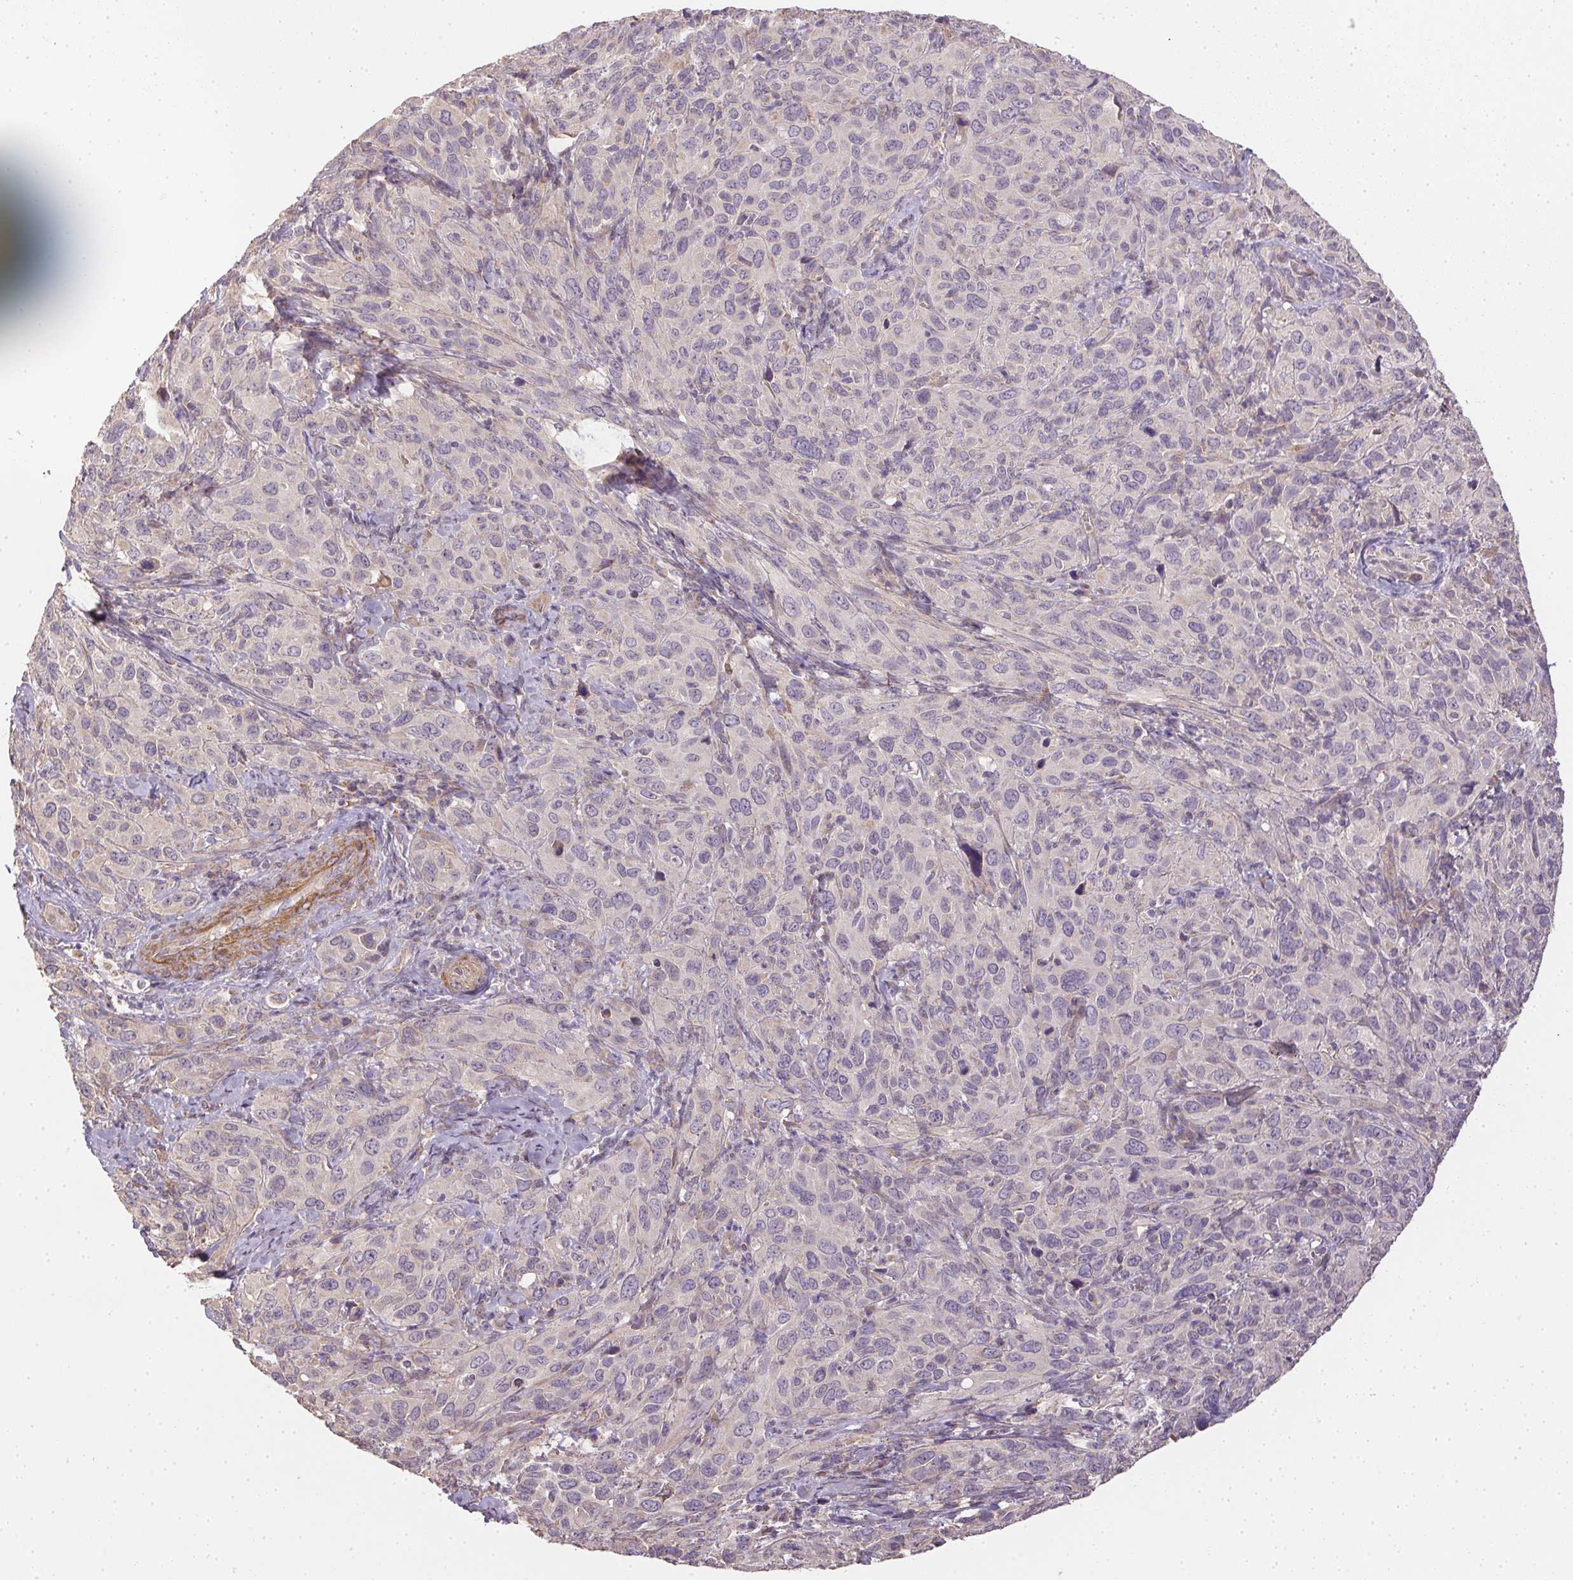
{"staining": {"intensity": "negative", "quantity": "none", "location": "none"}, "tissue": "cervical cancer", "cell_type": "Tumor cells", "image_type": "cancer", "snomed": [{"axis": "morphology", "description": "Normal tissue, NOS"}, {"axis": "morphology", "description": "Squamous cell carcinoma, NOS"}, {"axis": "topography", "description": "Cervix"}], "caption": "Immunohistochemistry (IHC) micrograph of human cervical cancer stained for a protein (brown), which shows no staining in tumor cells.", "gene": "REV3L", "patient": {"sex": "female", "age": 51}}